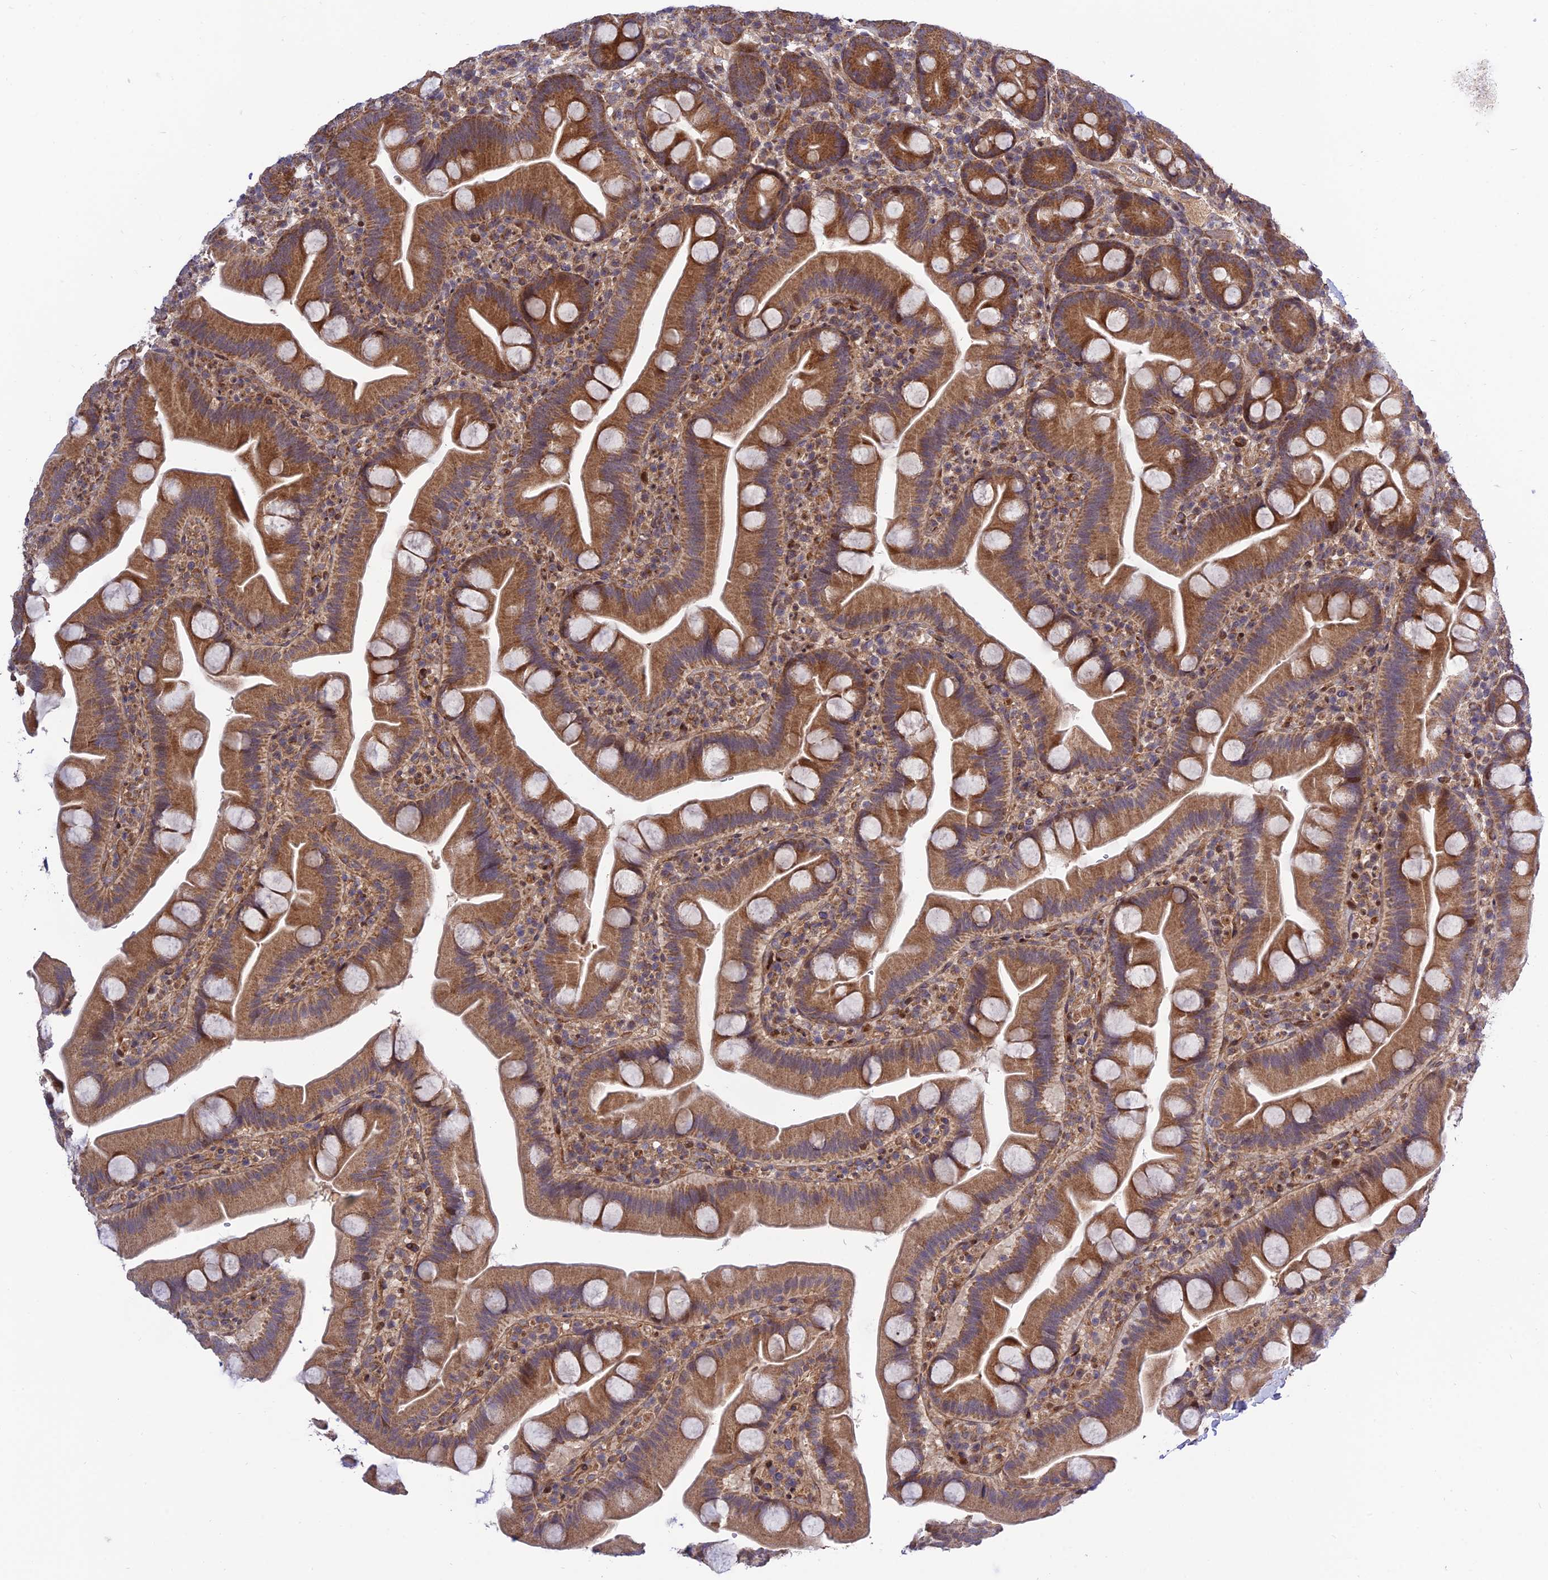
{"staining": {"intensity": "moderate", "quantity": ">75%", "location": "cytoplasmic/membranous"}, "tissue": "small intestine", "cell_type": "Glandular cells", "image_type": "normal", "snomed": [{"axis": "morphology", "description": "Normal tissue, NOS"}, {"axis": "topography", "description": "Small intestine"}], "caption": "Immunohistochemical staining of benign human small intestine exhibits medium levels of moderate cytoplasmic/membranous positivity in about >75% of glandular cells.", "gene": "PLEKHG2", "patient": {"sex": "female", "age": 68}}